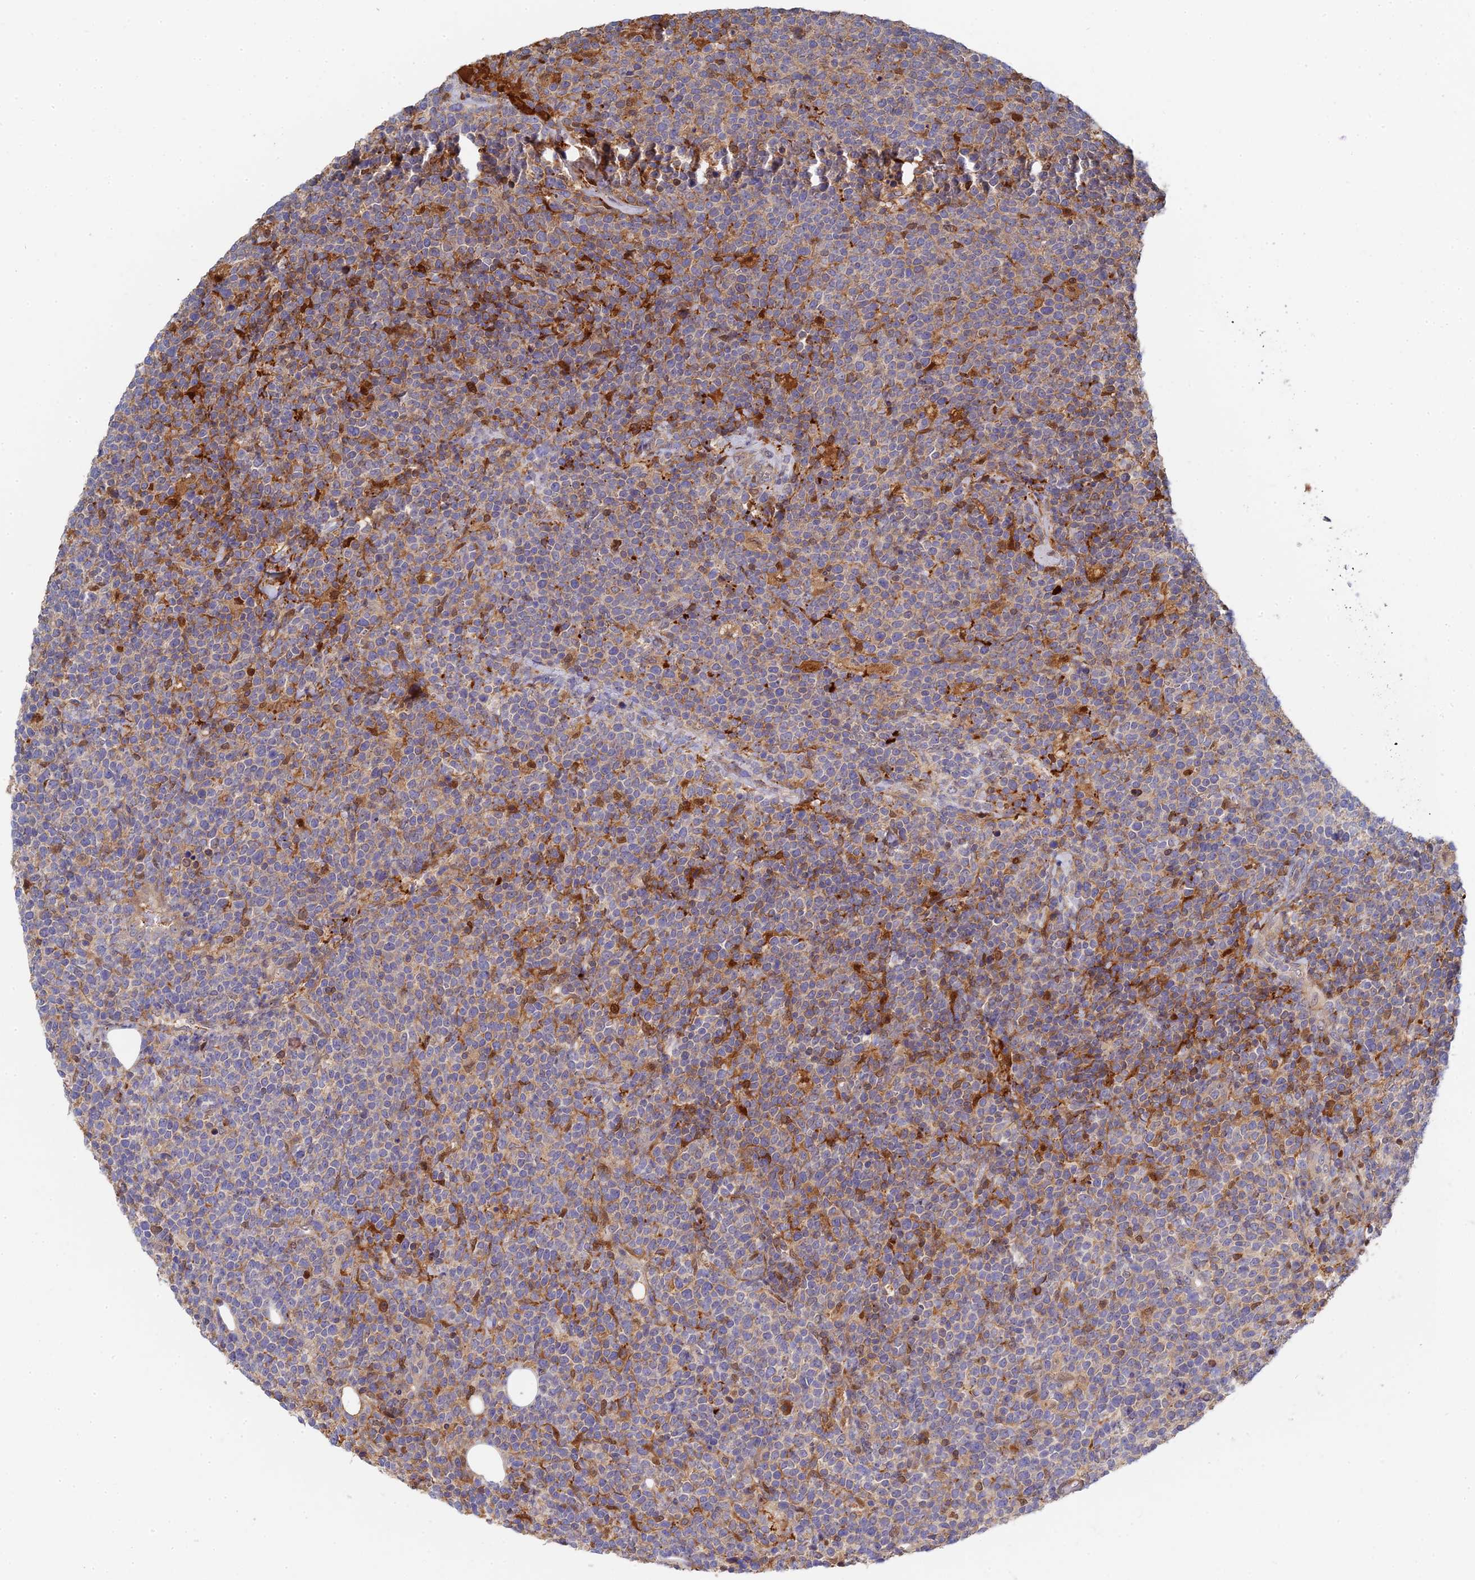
{"staining": {"intensity": "moderate", "quantity": "<25%", "location": "cytoplasmic/membranous"}, "tissue": "lymphoma", "cell_type": "Tumor cells", "image_type": "cancer", "snomed": [{"axis": "morphology", "description": "Malignant lymphoma, non-Hodgkin's type, High grade"}, {"axis": "topography", "description": "Lymph node"}], "caption": "This micrograph shows immunohistochemistry staining of human lymphoma, with low moderate cytoplasmic/membranous staining in about <25% of tumor cells.", "gene": "SPATA5L1", "patient": {"sex": "male", "age": 61}}